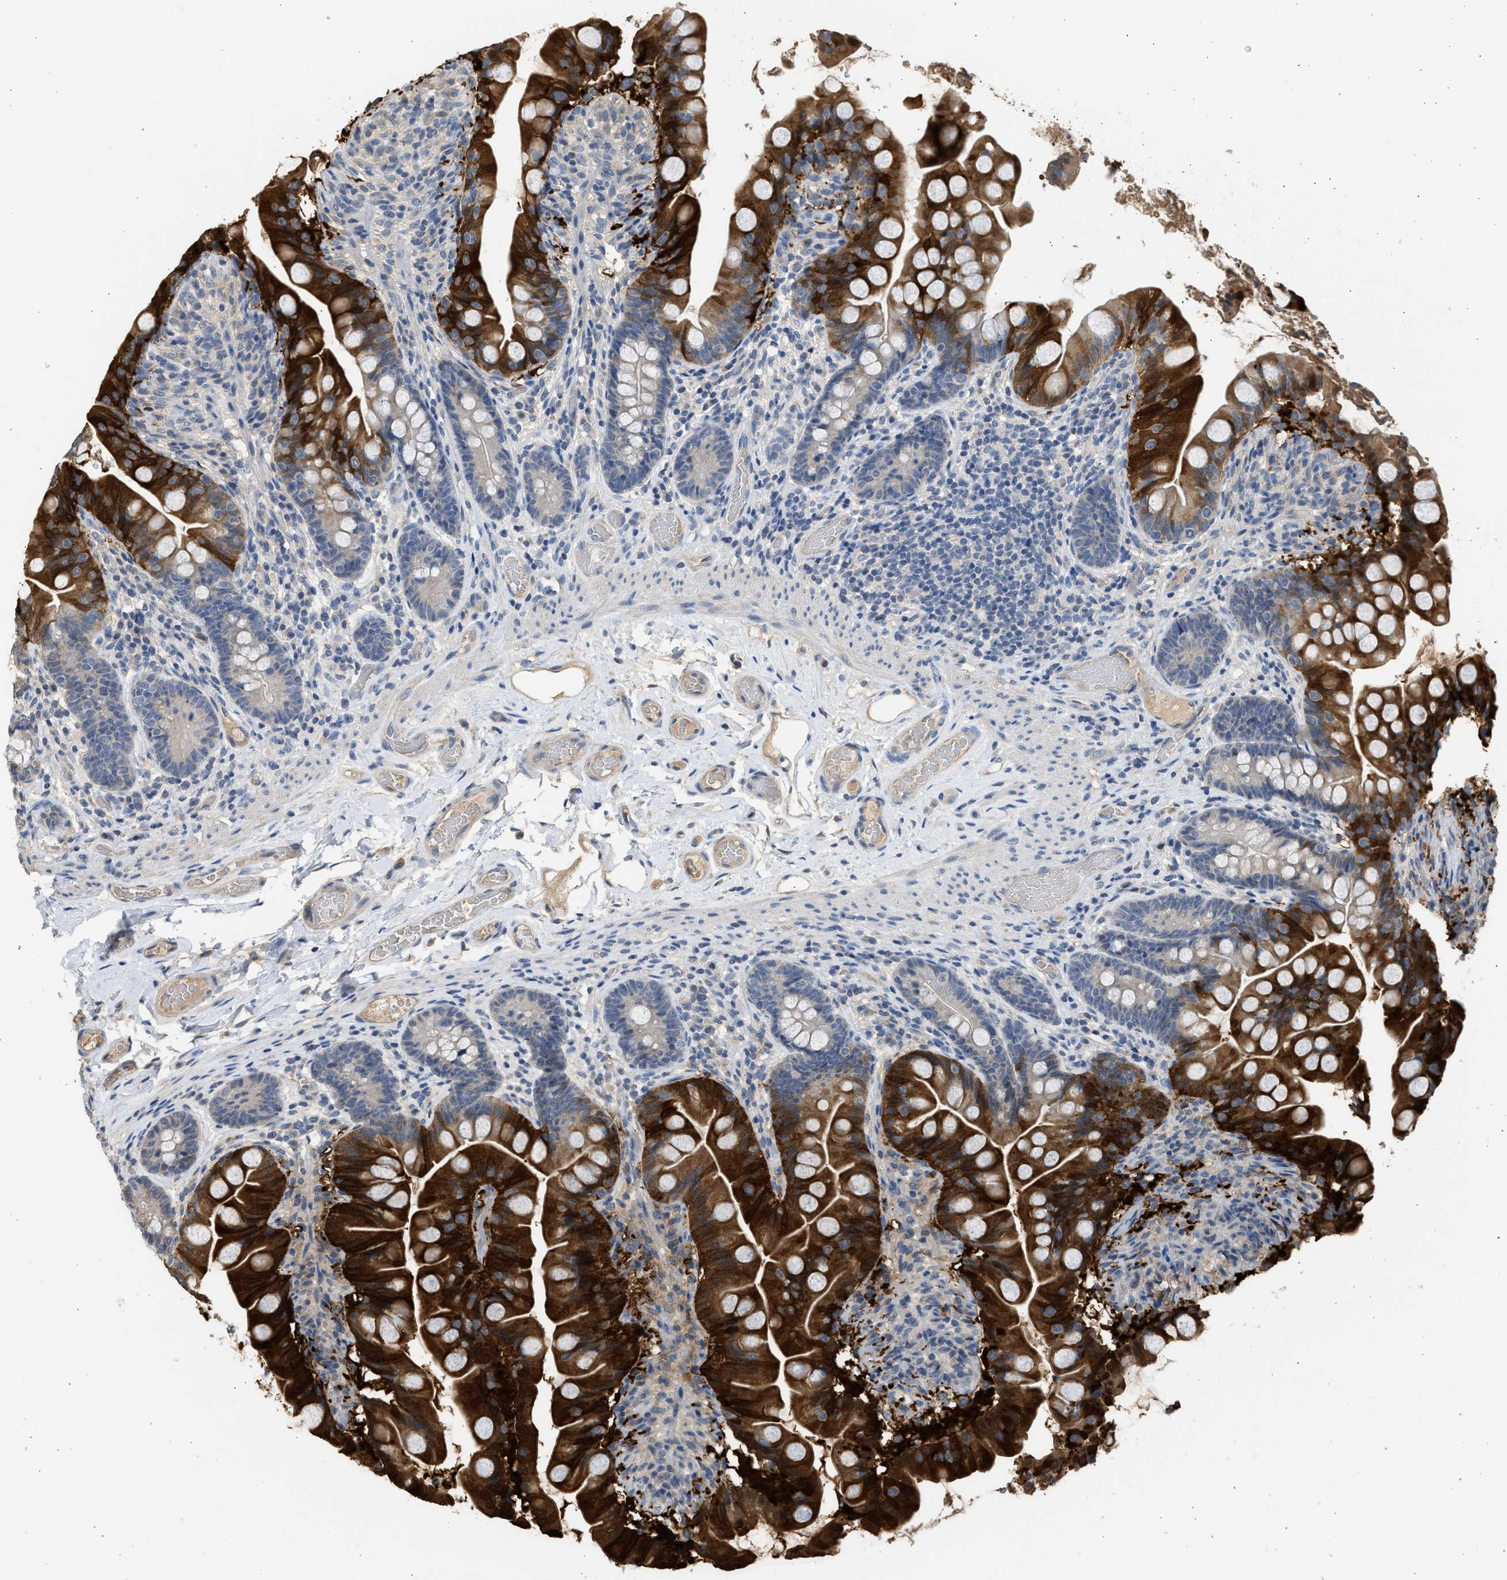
{"staining": {"intensity": "strong", "quantity": ">75%", "location": "cytoplasmic/membranous"}, "tissue": "small intestine", "cell_type": "Glandular cells", "image_type": "normal", "snomed": [{"axis": "morphology", "description": "Normal tissue, NOS"}, {"axis": "topography", "description": "Small intestine"}], "caption": "DAB immunohistochemical staining of benign human small intestine displays strong cytoplasmic/membranous protein staining in approximately >75% of glandular cells.", "gene": "SULT2A1", "patient": {"sex": "female", "age": 56}}